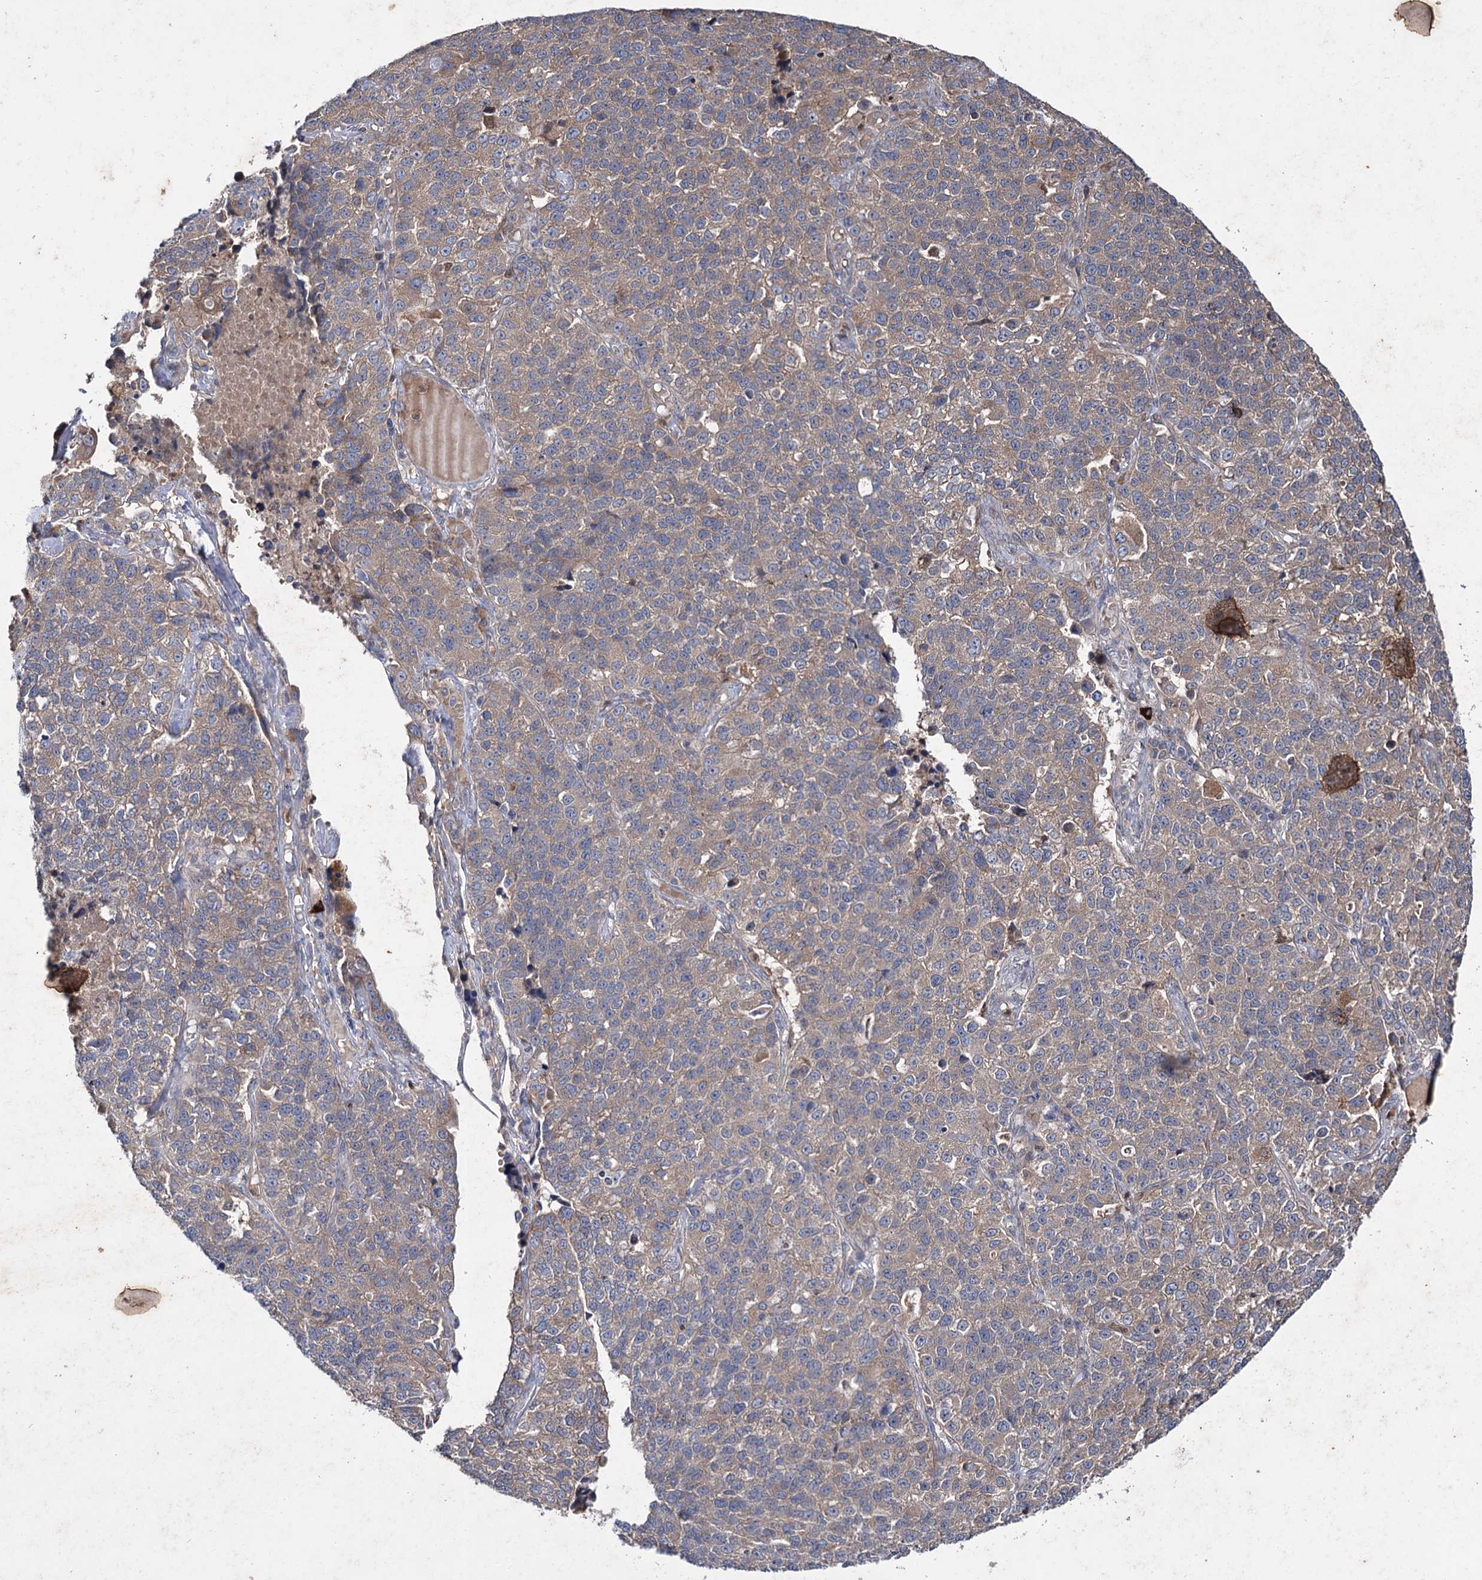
{"staining": {"intensity": "weak", "quantity": "25%-75%", "location": "cytoplasmic/membranous"}, "tissue": "lung cancer", "cell_type": "Tumor cells", "image_type": "cancer", "snomed": [{"axis": "morphology", "description": "Adenocarcinoma, NOS"}, {"axis": "topography", "description": "Lung"}], "caption": "Immunohistochemistry (IHC) (DAB (3,3'-diaminobenzidine)) staining of human lung cancer (adenocarcinoma) displays weak cytoplasmic/membranous protein staining in approximately 25%-75% of tumor cells. (DAB (3,3'-diaminobenzidine) IHC with brightfield microscopy, high magnification).", "gene": "PTPN3", "patient": {"sex": "male", "age": 49}}